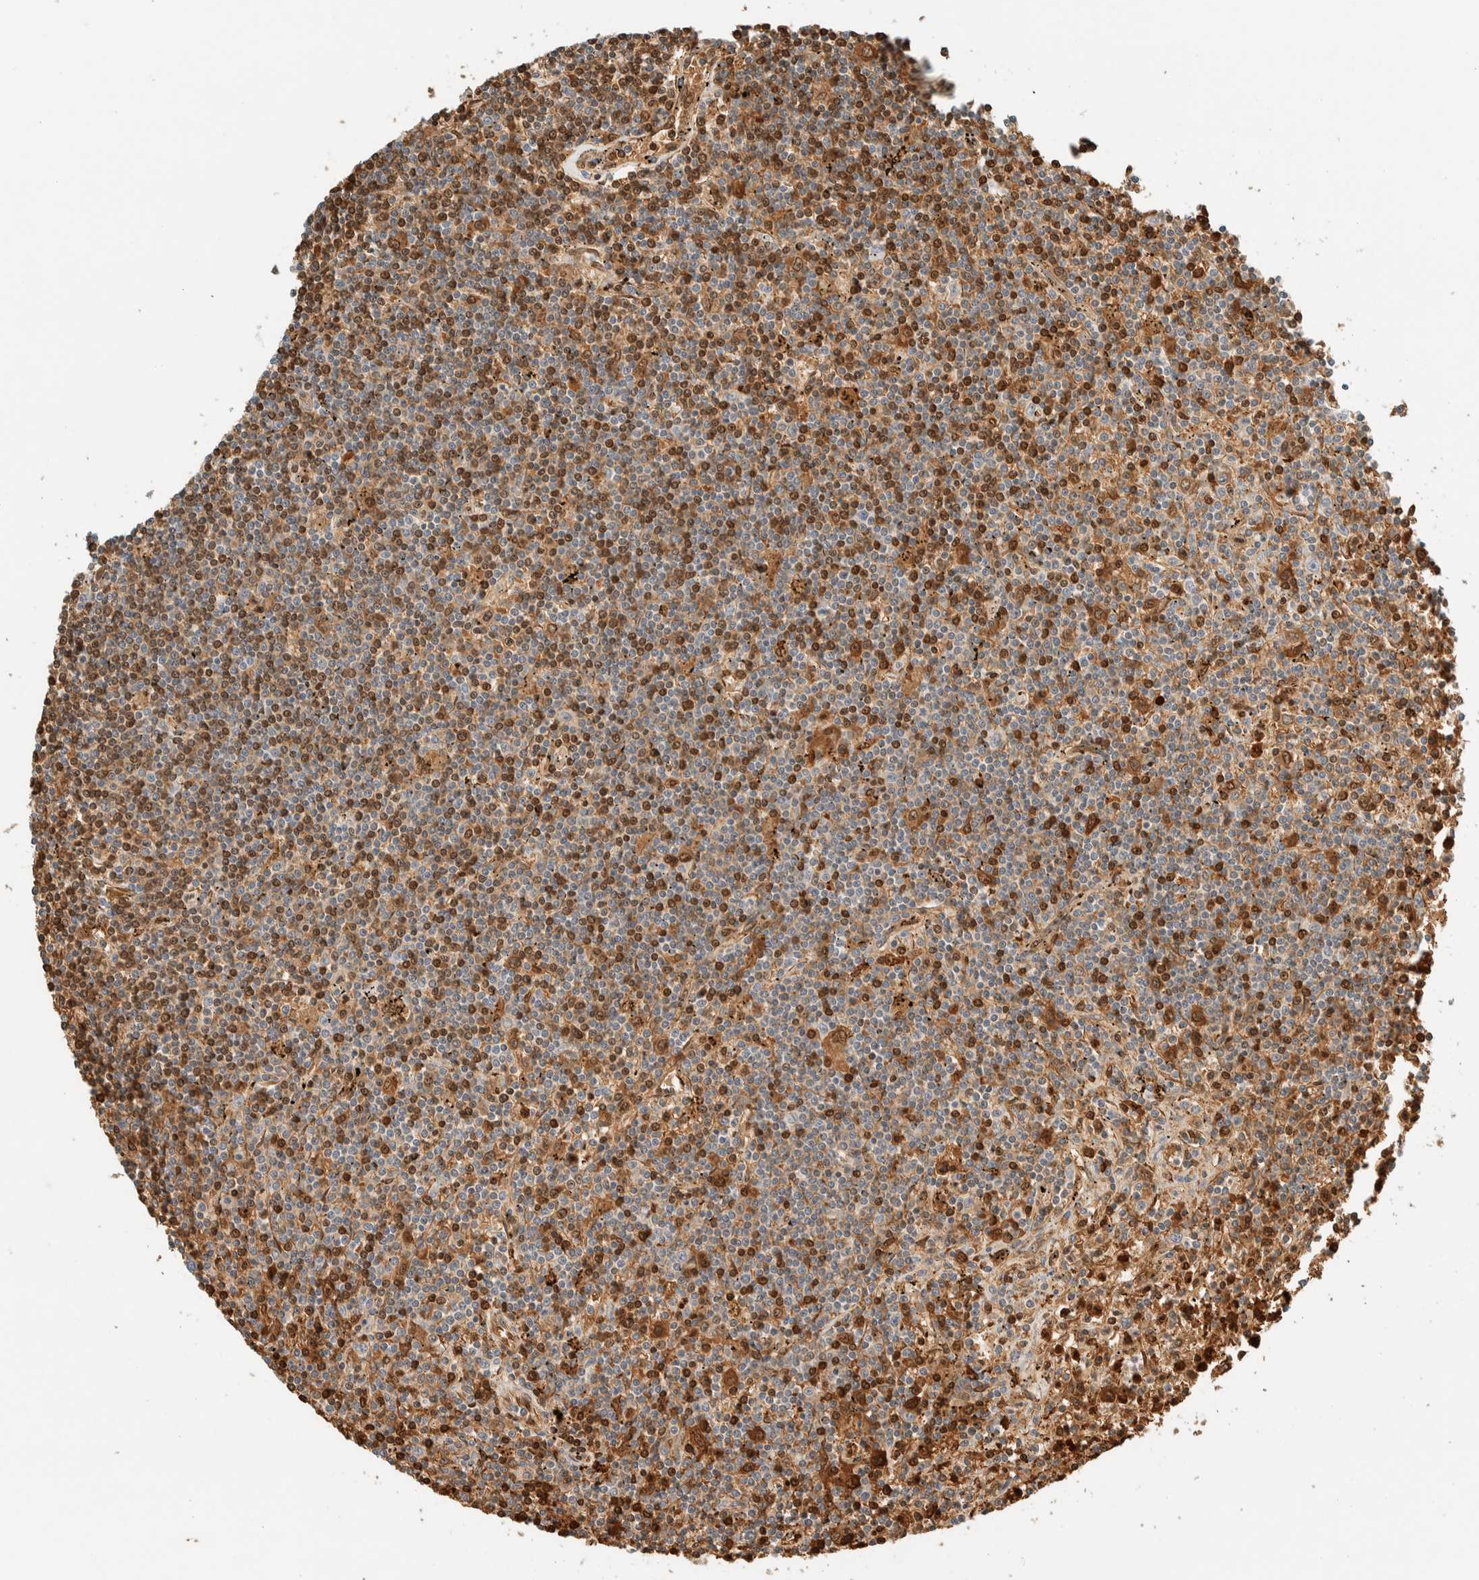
{"staining": {"intensity": "moderate", "quantity": "25%-75%", "location": "cytoplasmic/membranous,nuclear"}, "tissue": "lymphoma", "cell_type": "Tumor cells", "image_type": "cancer", "snomed": [{"axis": "morphology", "description": "Malignant lymphoma, non-Hodgkin's type, Low grade"}, {"axis": "topography", "description": "Spleen"}], "caption": "Malignant lymphoma, non-Hodgkin's type (low-grade) stained for a protein (brown) exhibits moderate cytoplasmic/membranous and nuclear positive expression in approximately 25%-75% of tumor cells.", "gene": "TSTD2", "patient": {"sex": "male", "age": 76}}